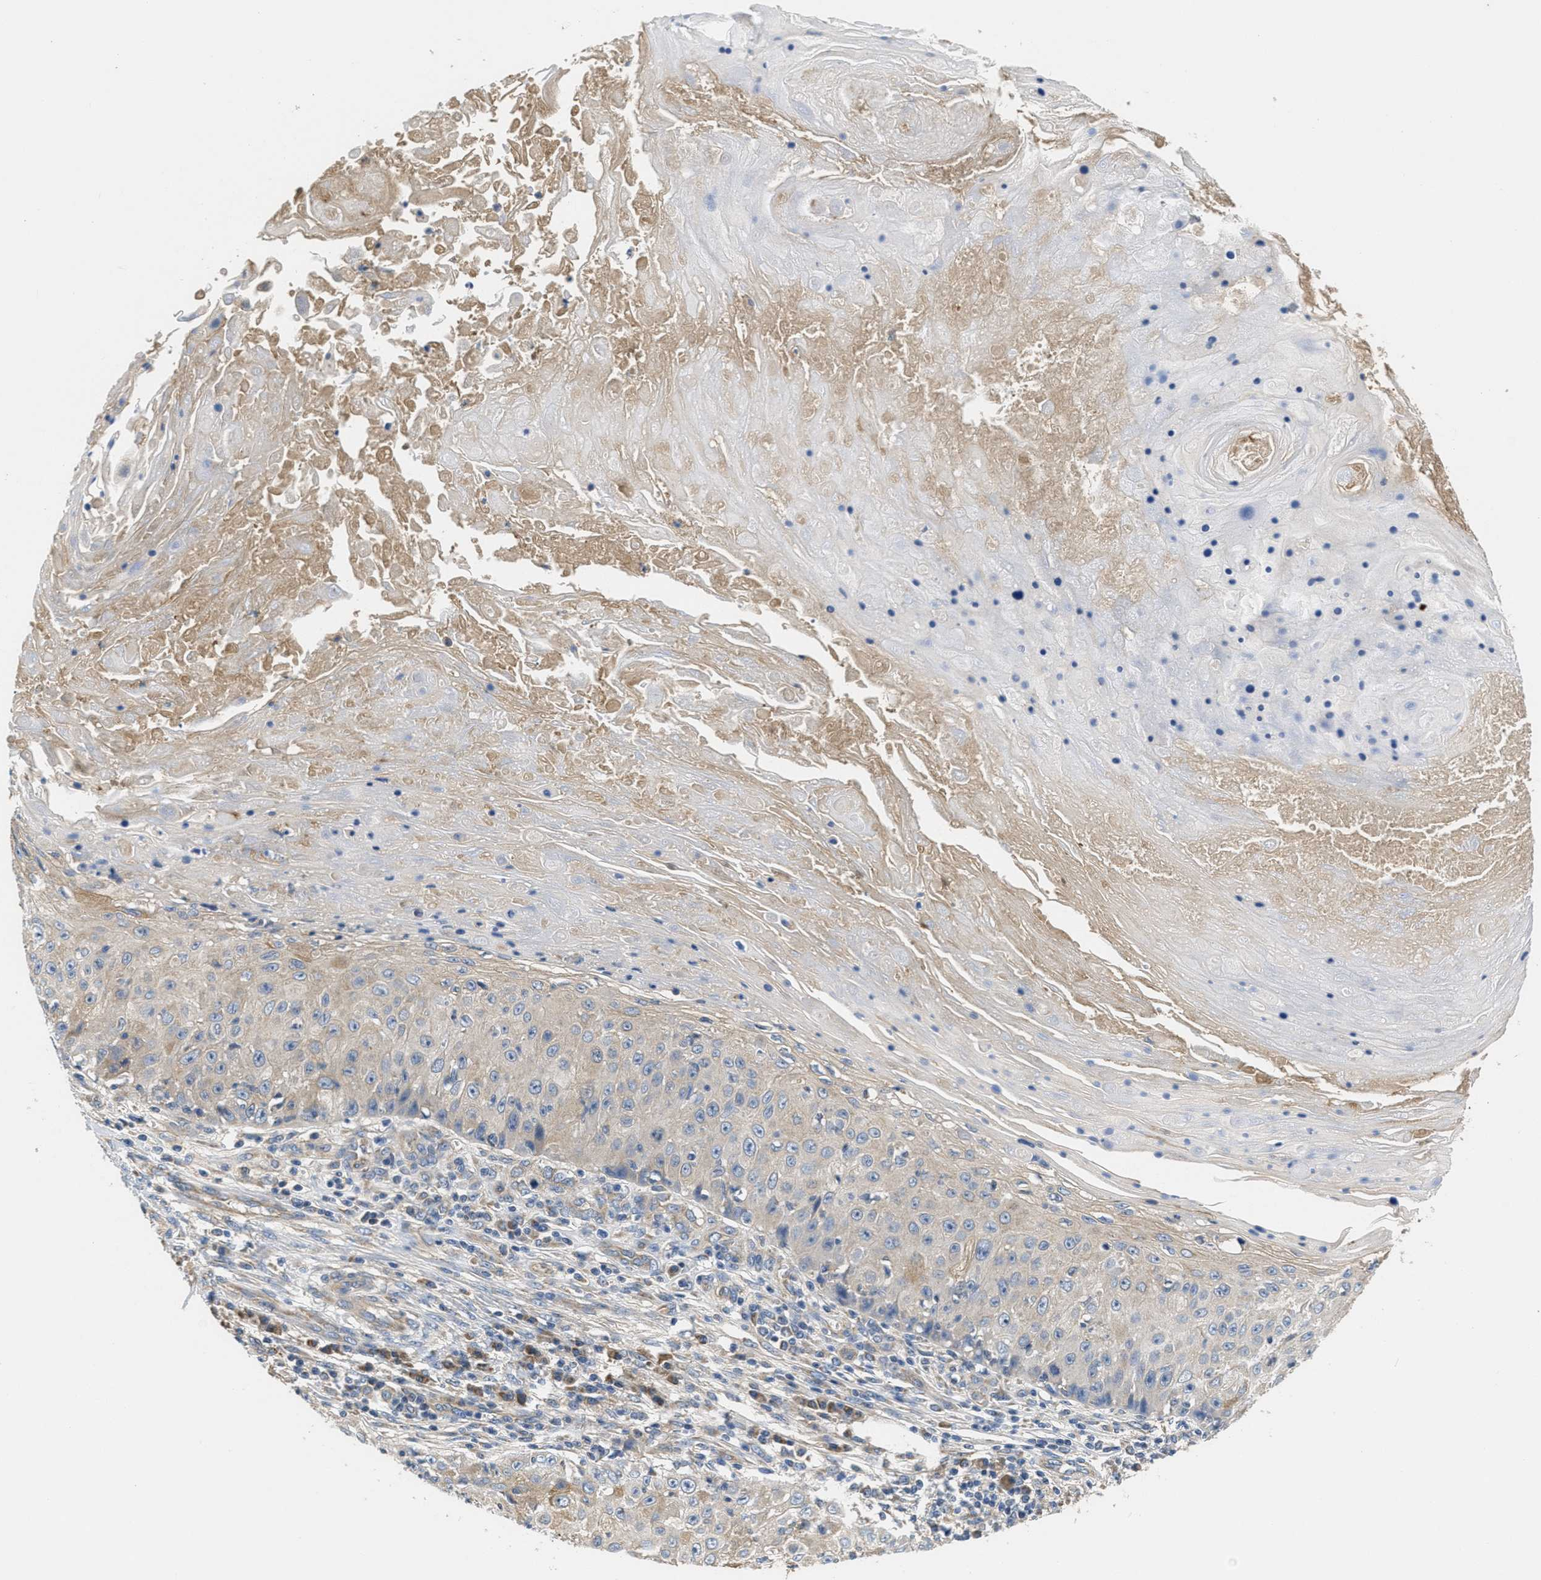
{"staining": {"intensity": "weak", "quantity": "25%-75%", "location": "cytoplasmic/membranous"}, "tissue": "skin cancer", "cell_type": "Tumor cells", "image_type": "cancer", "snomed": [{"axis": "morphology", "description": "Squamous cell carcinoma, NOS"}, {"axis": "topography", "description": "Skin"}], "caption": "The image reveals a brown stain indicating the presence of a protein in the cytoplasmic/membranous of tumor cells in skin cancer (squamous cell carcinoma).", "gene": "GALK1", "patient": {"sex": "male", "age": 86}}